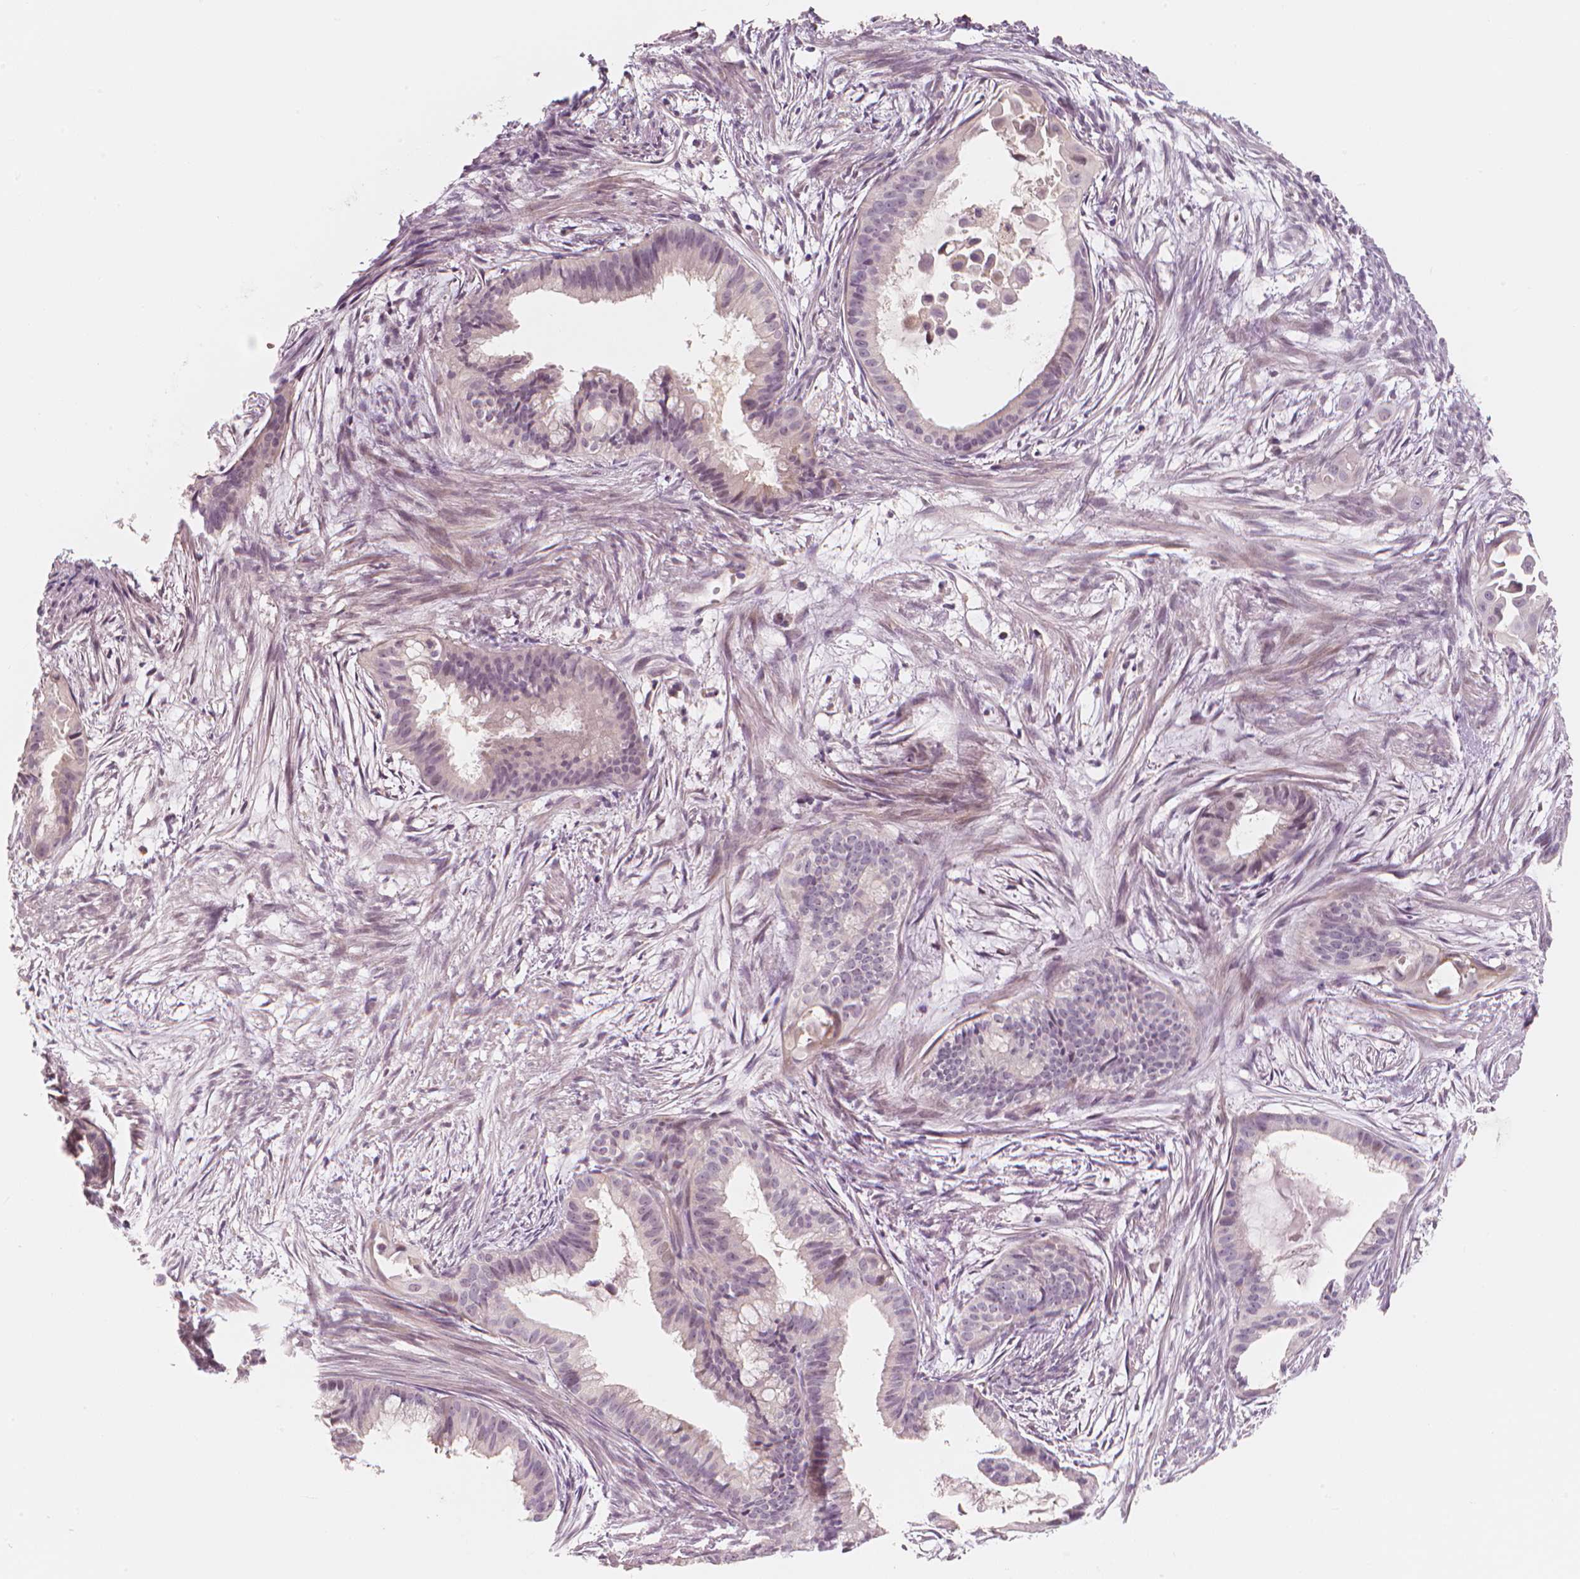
{"staining": {"intensity": "negative", "quantity": "none", "location": "none"}, "tissue": "endometrial cancer", "cell_type": "Tumor cells", "image_type": "cancer", "snomed": [{"axis": "morphology", "description": "Adenocarcinoma, NOS"}, {"axis": "topography", "description": "Endometrium"}], "caption": "A photomicrograph of human adenocarcinoma (endometrial) is negative for staining in tumor cells.", "gene": "RNASE7", "patient": {"sex": "female", "age": 86}}